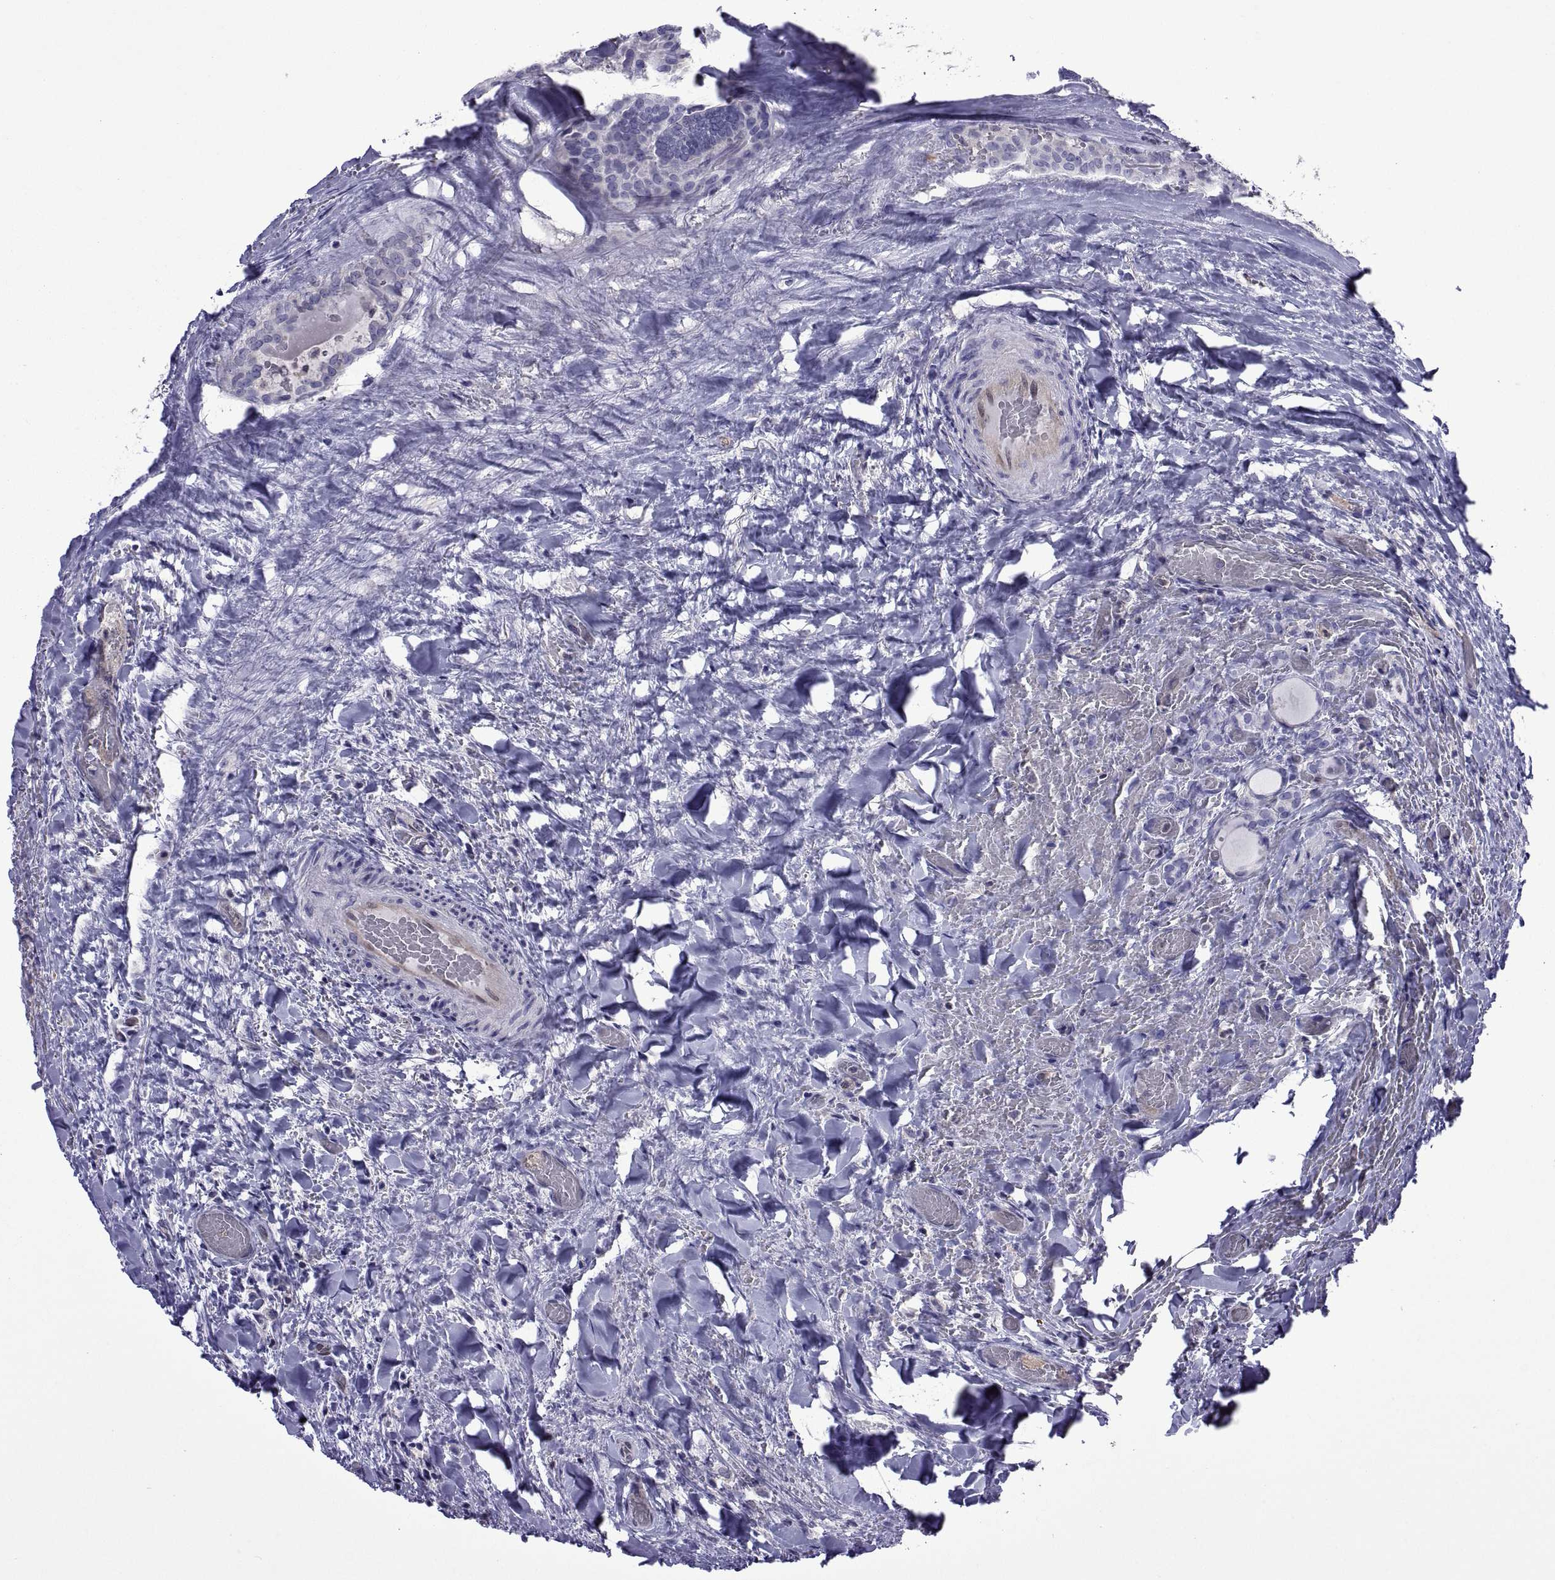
{"staining": {"intensity": "negative", "quantity": "none", "location": "none"}, "tissue": "thyroid cancer", "cell_type": "Tumor cells", "image_type": "cancer", "snomed": [{"axis": "morphology", "description": "Papillary adenocarcinoma, NOS"}, {"axis": "topography", "description": "Thyroid gland"}], "caption": "Photomicrograph shows no protein staining in tumor cells of papillary adenocarcinoma (thyroid) tissue.", "gene": "LCN9", "patient": {"sex": "female", "age": 39}}